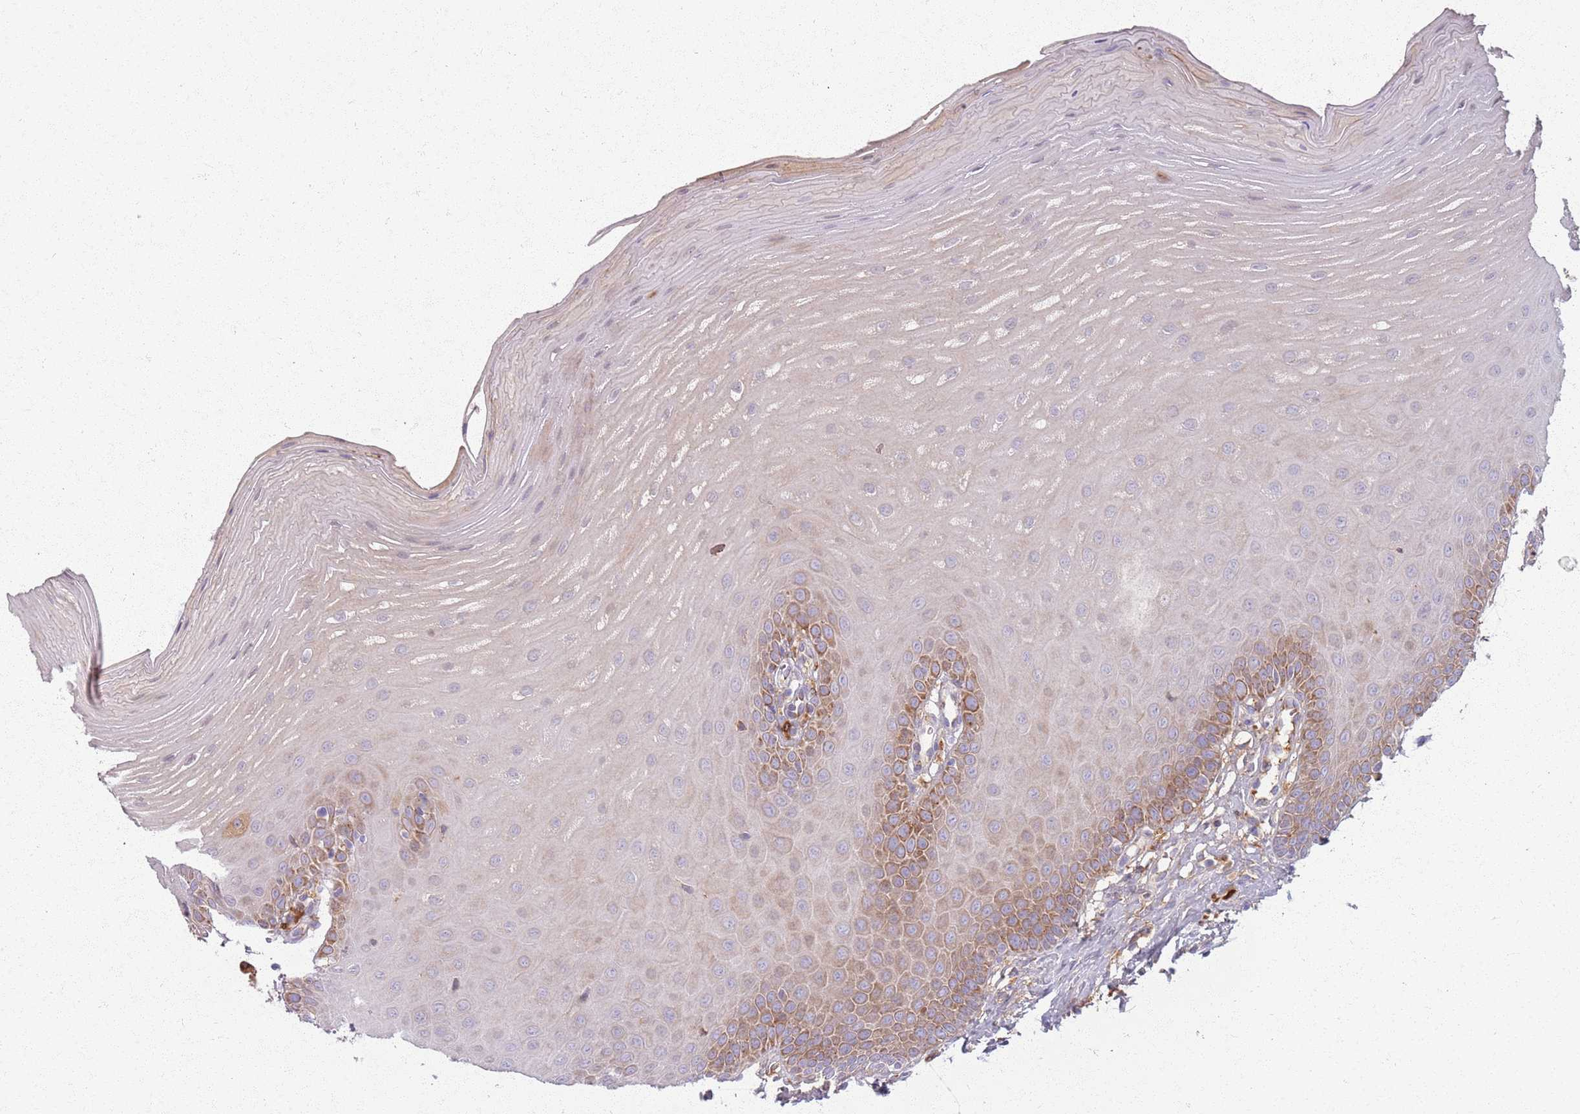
{"staining": {"intensity": "moderate", "quantity": "<25%", "location": "cytoplasmic/membranous"}, "tissue": "oral mucosa", "cell_type": "Squamous epithelial cells", "image_type": "normal", "snomed": [{"axis": "morphology", "description": "Normal tissue, NOS"}, {"axis": "topography", "description": "Oral tissue"}], "caption": "Immunohistochemistry (IHC) of unremarkable human oral mucosa displays low levels of moderate cytoplasmic/membranous staining in approximately <25% of squamous epithelial cells.", "gene": "COLGALT1", "patient": {"sex": "female", "age": 39}}